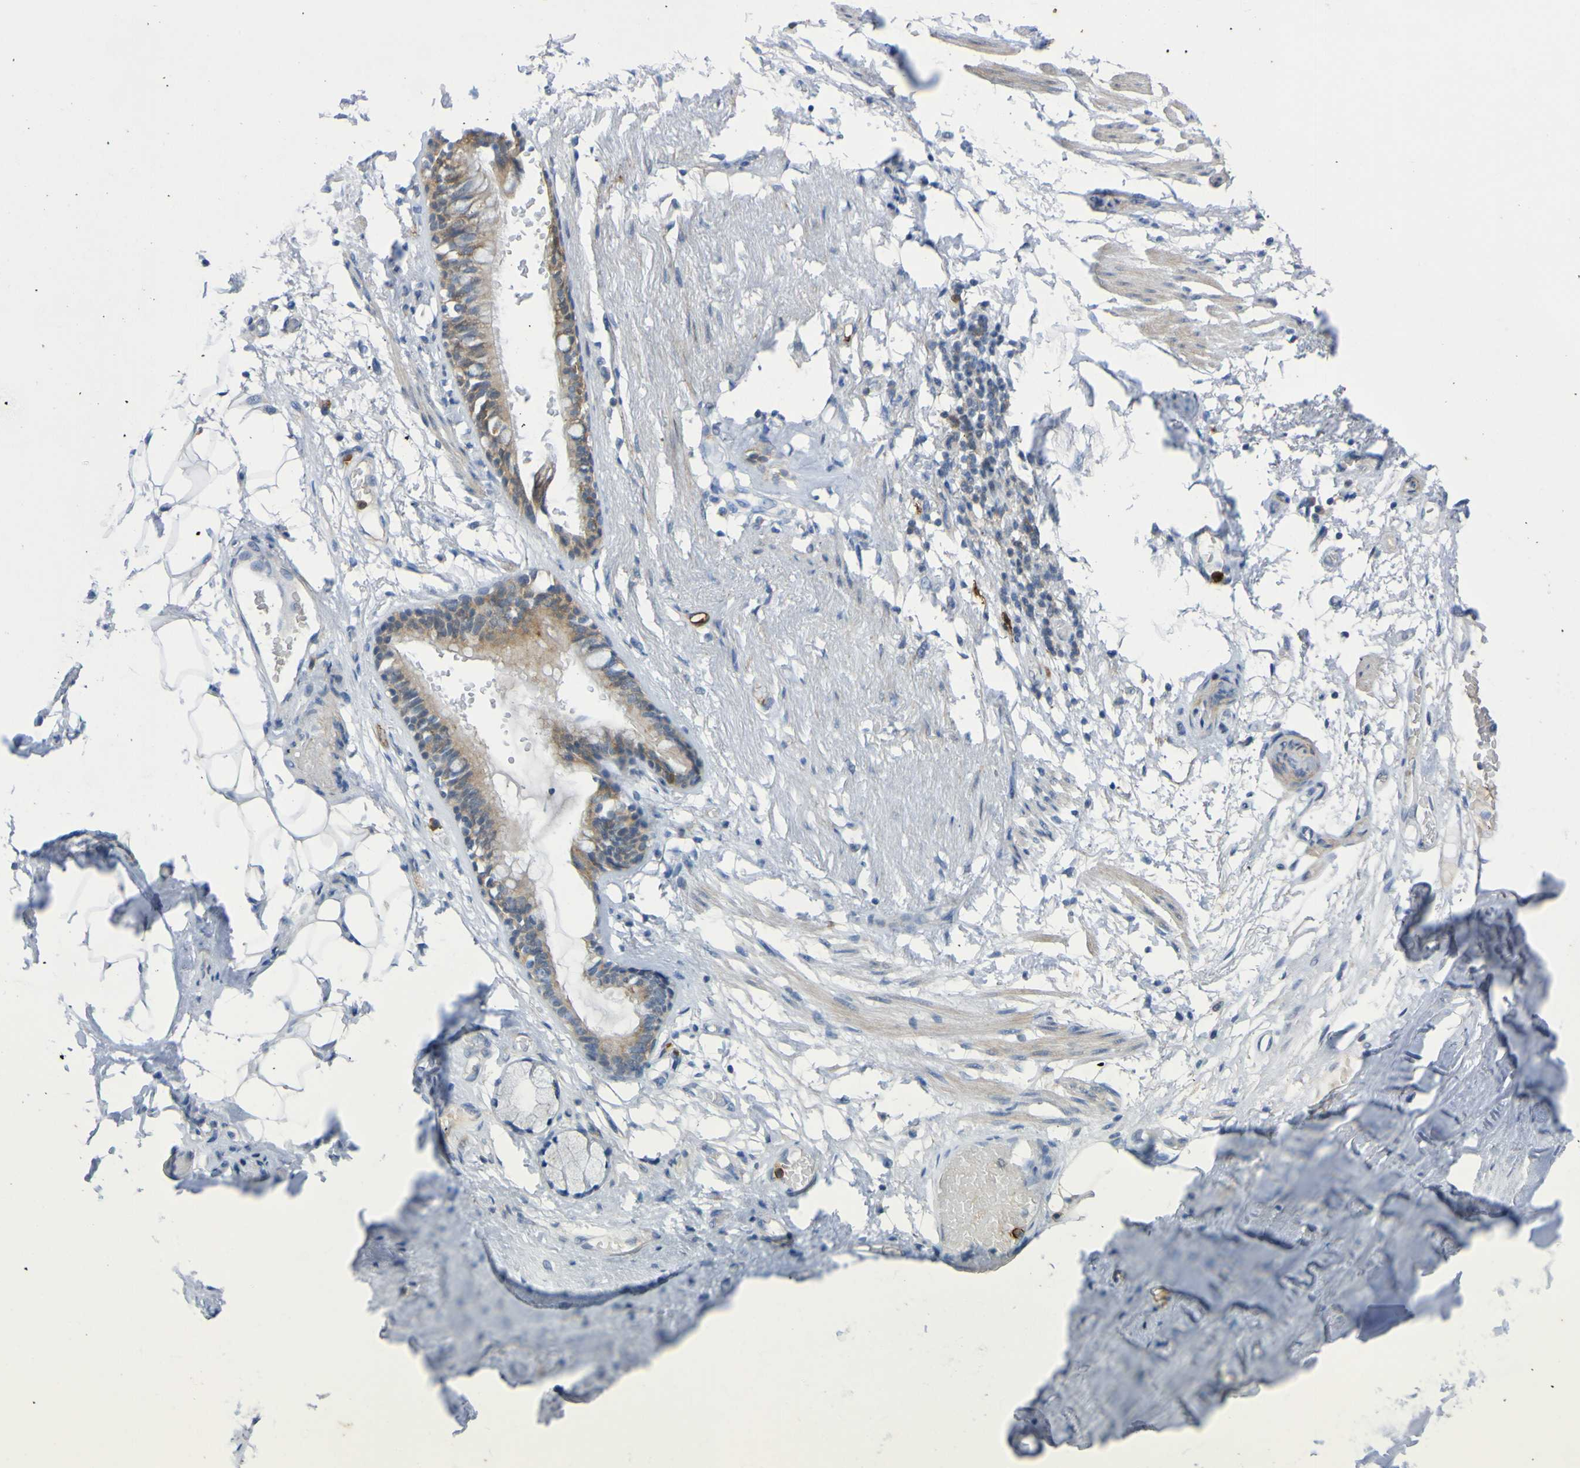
{"staining": {"intensity": "negative", "quantity": "none", "location": "none"}, "tissue": "adipose tissue", "cell_type": "Adipocytes", "image_type": "normal", "snomed": [{"axis": "morphology", "description": "Normal tissue, NOS"}, {"axis": "topography", "description": "Cartilage tissue"}, {"axis": "topography", "description": "Bronchus"}], "caption": "Adipose tissue was stained to show a protein in brown. There is no significant staining in adipocytes. (DAB immunohistochemistry (IHC), high magnification).", "gene": "C11orf24", "patient": {"sex": "female", "age": 73}}